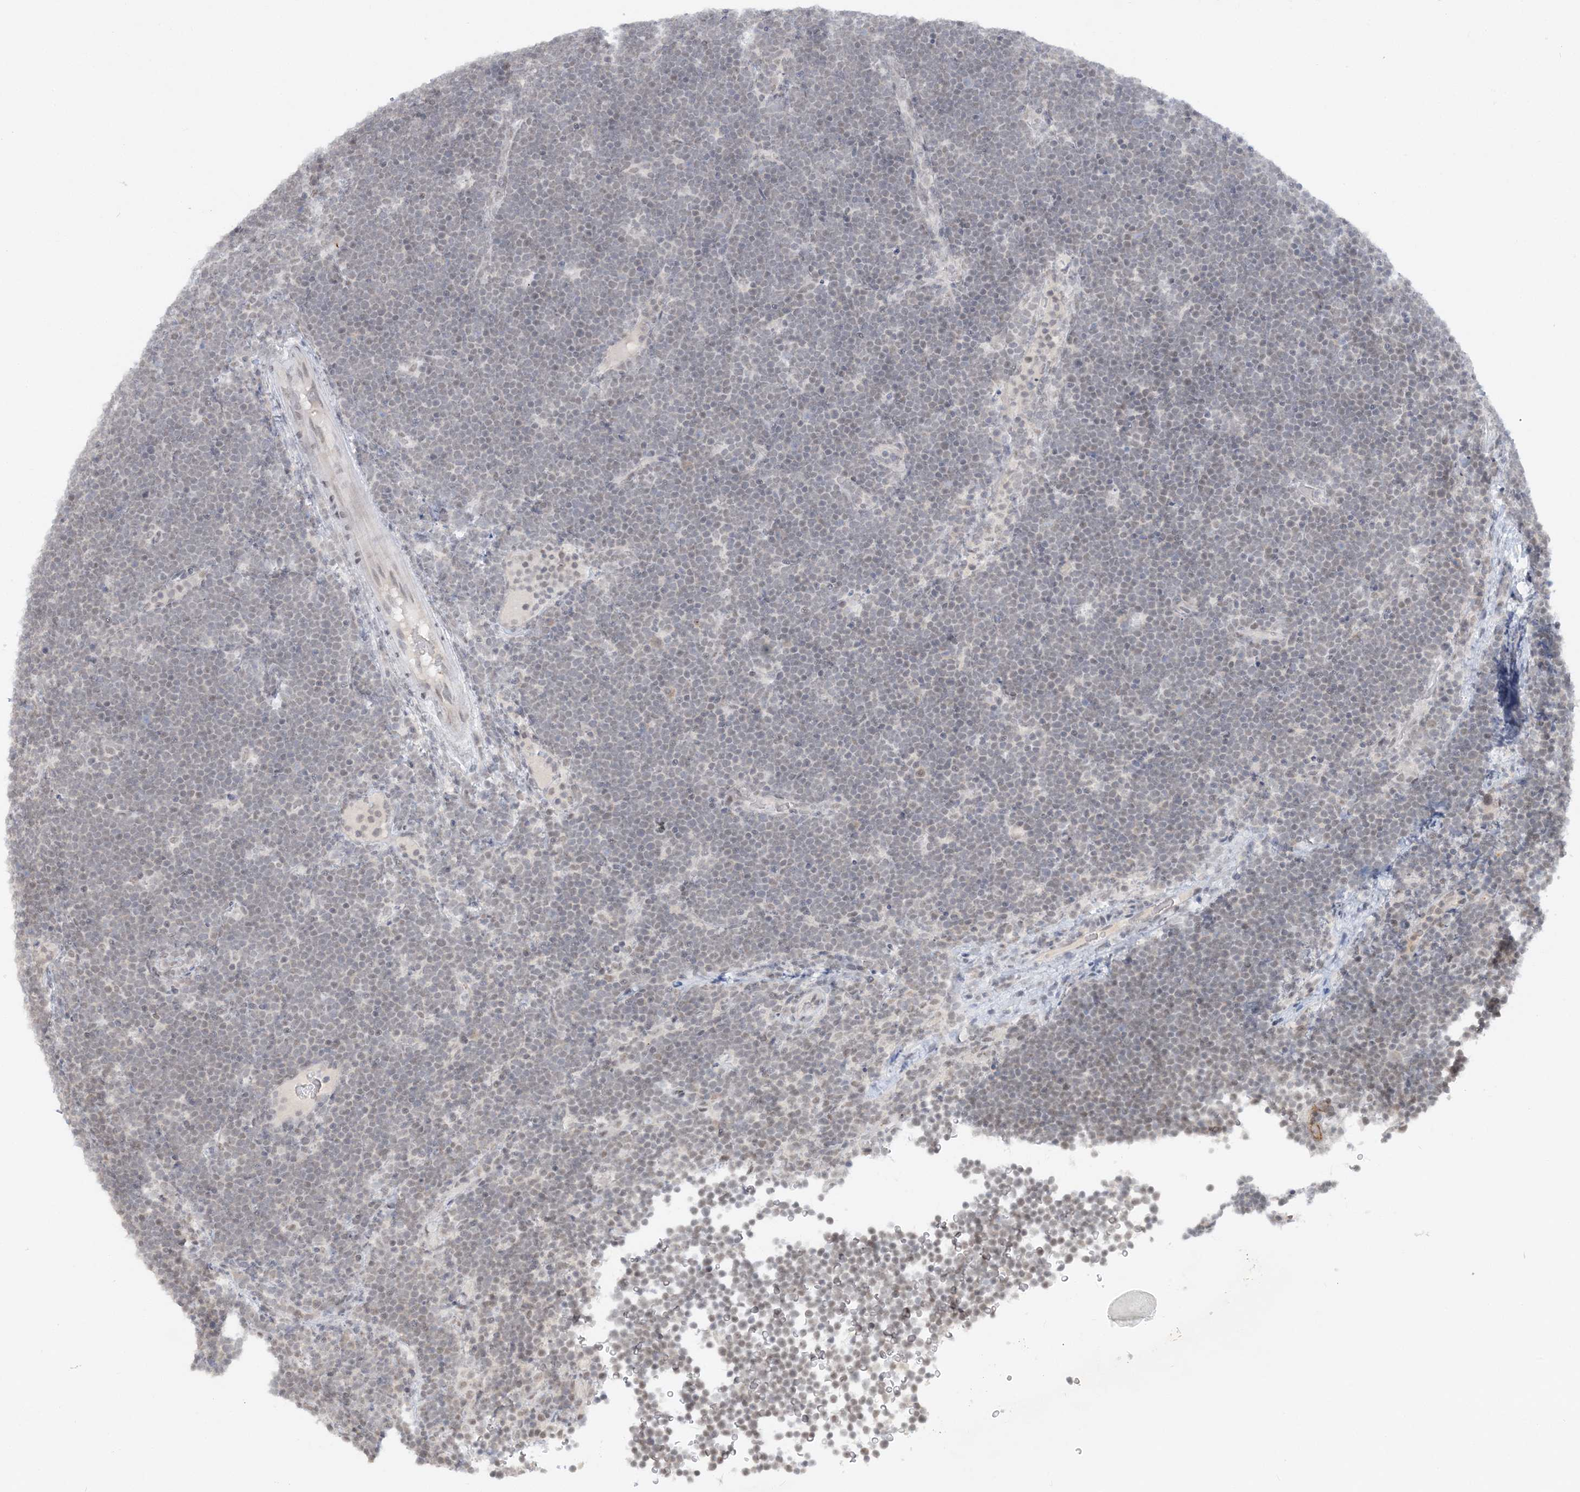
{"staining": {"intensity": "weak", "quantity": "<25%", "location": "nuclear"}, "tissue": "lymphoma", "cell_type": "Tumor cells", "image_type": "cancer", "snomed": [{"axis": "morphology", "description": "Malignant lymphoma, non-Hodgkin's type, High grade"}, {"axis": "topography", "description": "Lymph node"}], "caption": "Human lymphoma stained for a protein using immunohistochemistry (IHC) shows no expression in tumor cells.", "gene": "KMT2D", "patient": {"sex": "male", "age": 13}}